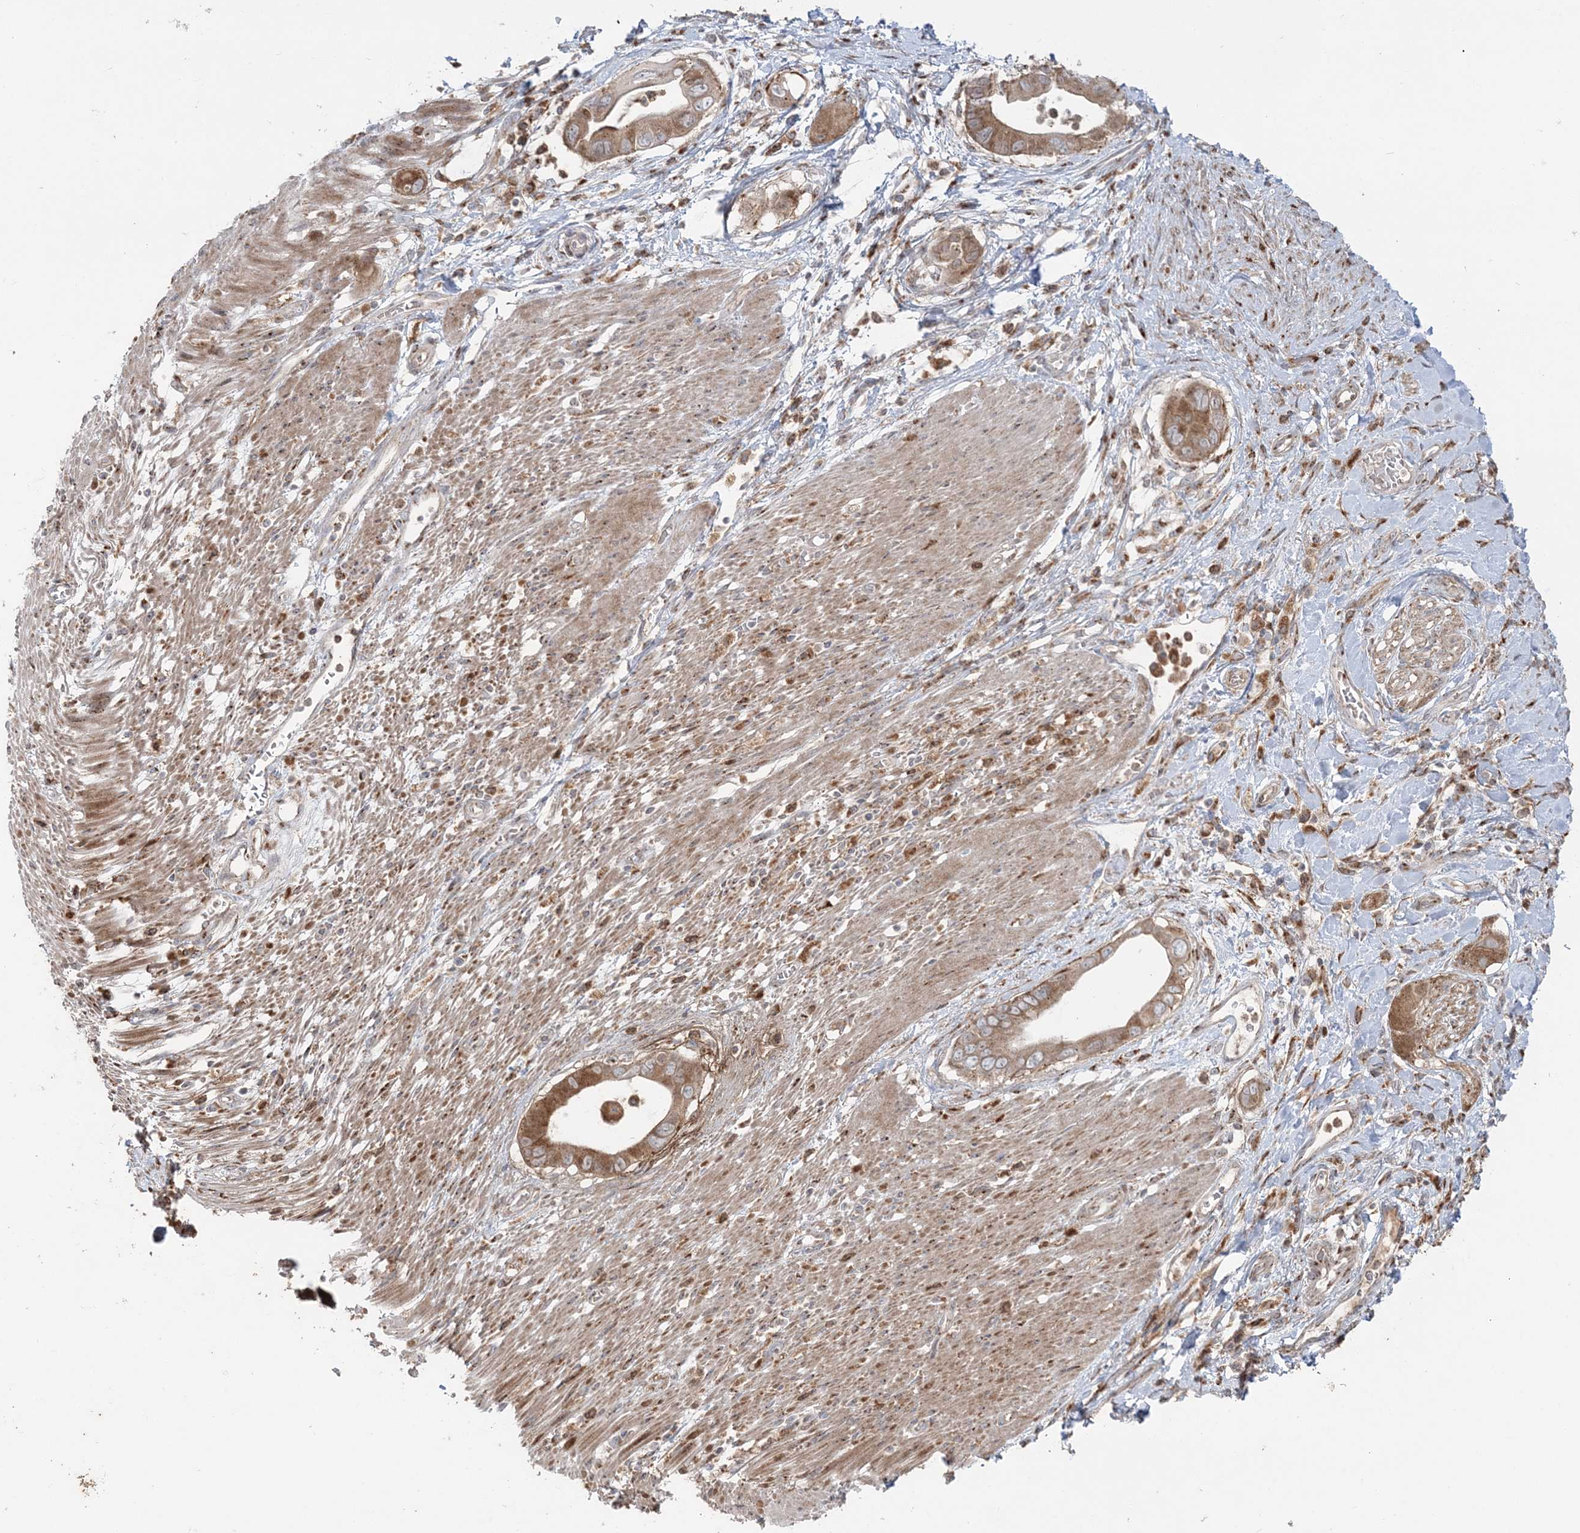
{"staining": {"intensity": "moderate", "quantity": ">75%", "location": "cytoplasmic/membranous"}, "tissue": "pancreatic cancer", "cell_type": "Tumor cells", "image_type": "cancer", "snomed": [{"axis": "morphology", "description": "Adenocarcinoma, NOS"}, {"axis": "topography", "description": "Pancreas"}], "caption": "About >75% of tumor cells in human adenocarcinoma (pancreatic) demonstrate moderate cytoplasmic/membranous protein positivity as visualized by brown immunohistochemical staining.", "gene": "ABCC3", "patient": {"sex": "male", "age": 68}}